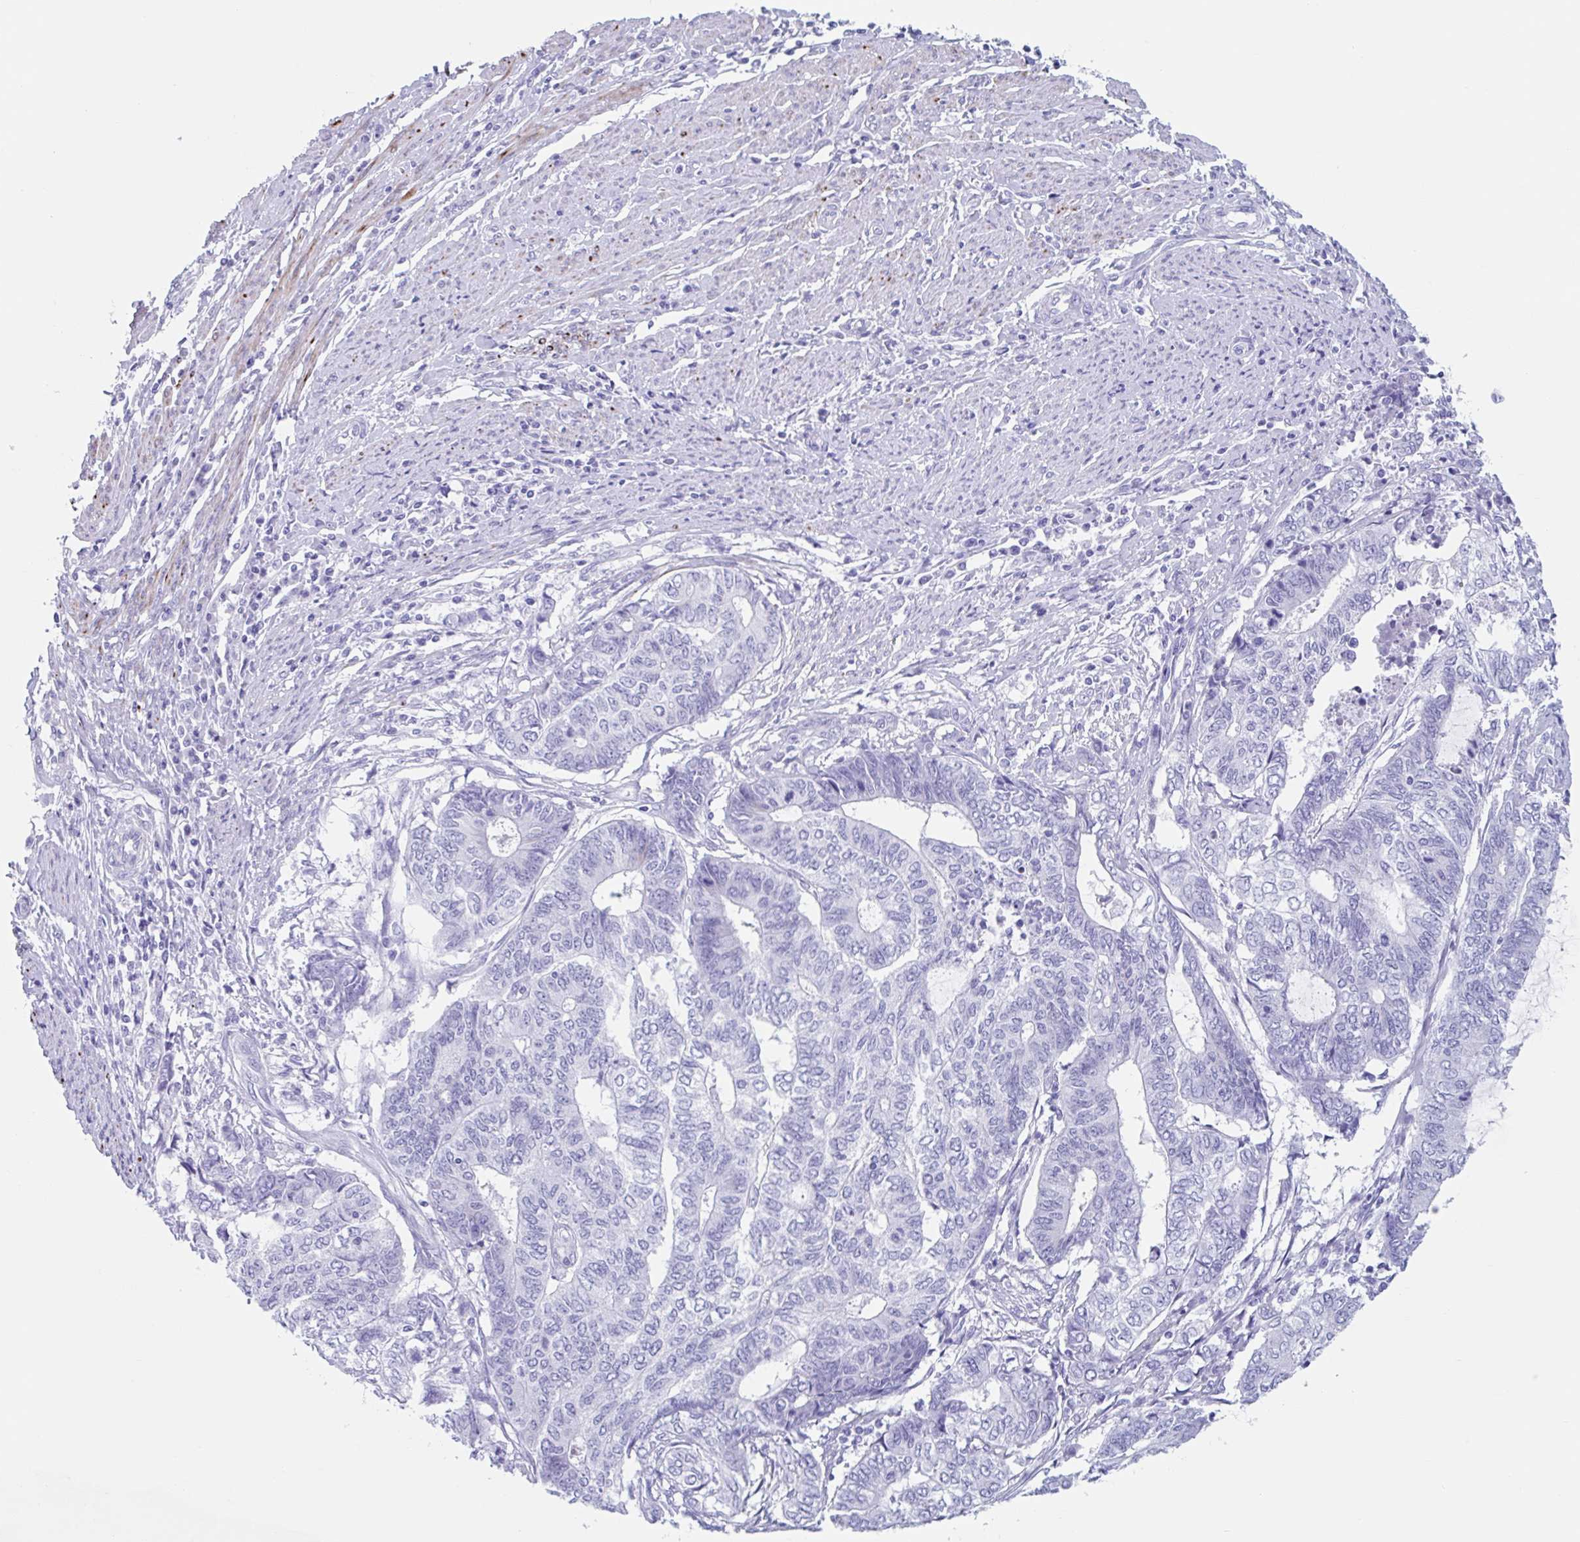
{"staining": {"intensity": "negative", "quantity": "none", "location": "none"}, "tissue": "endometrial cancer", "cell_type": "Tumor cells", "image_type": "cancer", "snomed": [{"axis": "morphology", "description": "Adenocarcinoma, NOS"}, {"axis": "topography", "description": "Uterus"}, {"axis": "topography", "description": "Endometrium"}], "caption": "DAB immunohistochemical staining of human endometrial cancer reveals no significant expression in tumor cells.", "gene": "CPTP", "patient": {"sex": "female", "age": 70}}